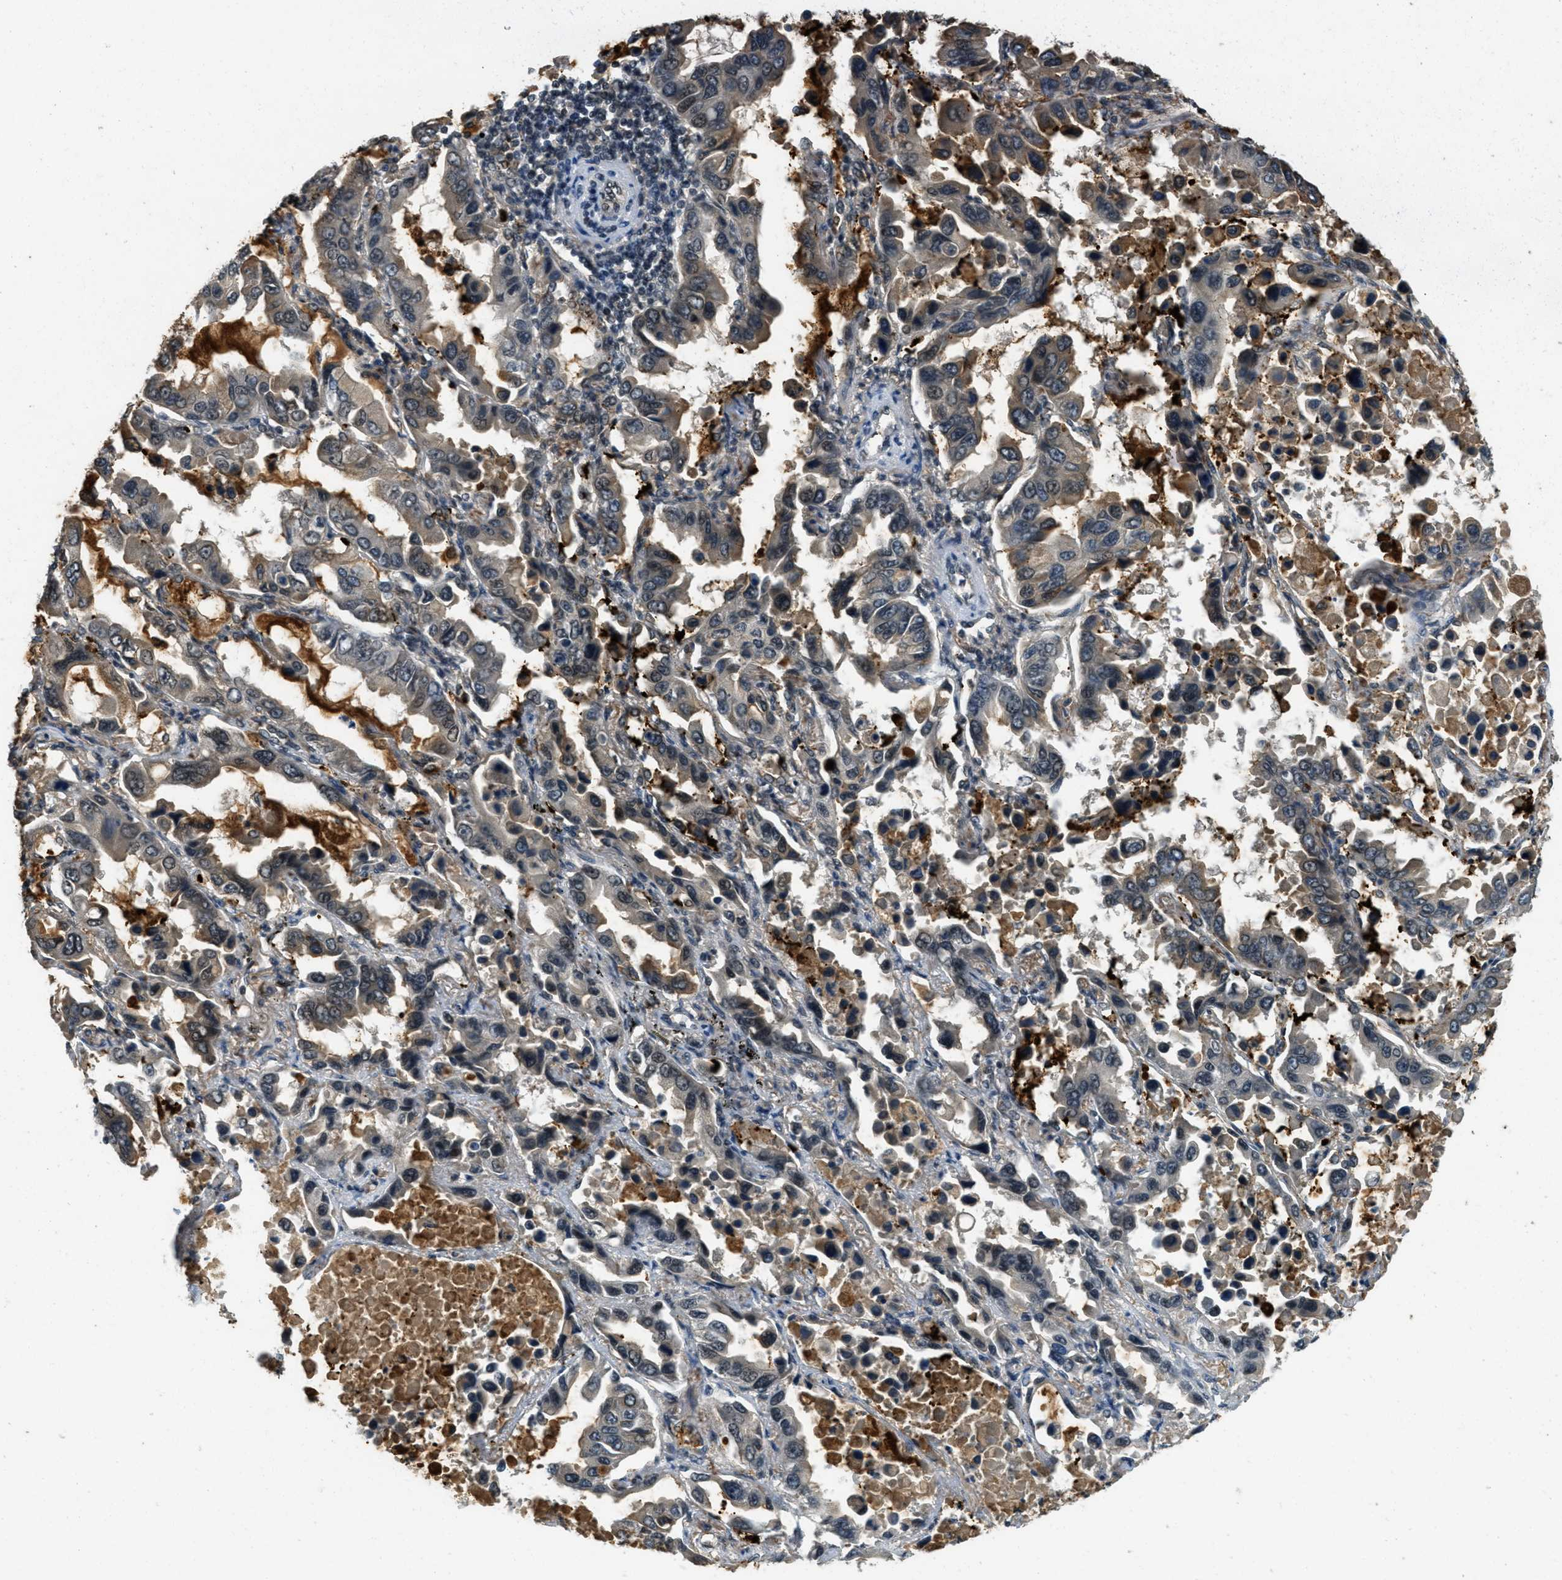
{"staining": {"intensity": "weak", "quantity": "<25%", "location": "cytoplasmic/membranous"}, "tissue": "lung cancer", "cell_type": "Tumor cells", "image_type": "cancer", "snomed": [{"axis": "morphology", "description": "Adenocarcinoma, NOS"}, {"axis": "topography", "description": "Lung"}], "caption": "Tumor cells show no significant protein staining in adenocarcinoma (lung).", "gene": "ZNF148", "patient": {"sex": "male", "age": 64}}